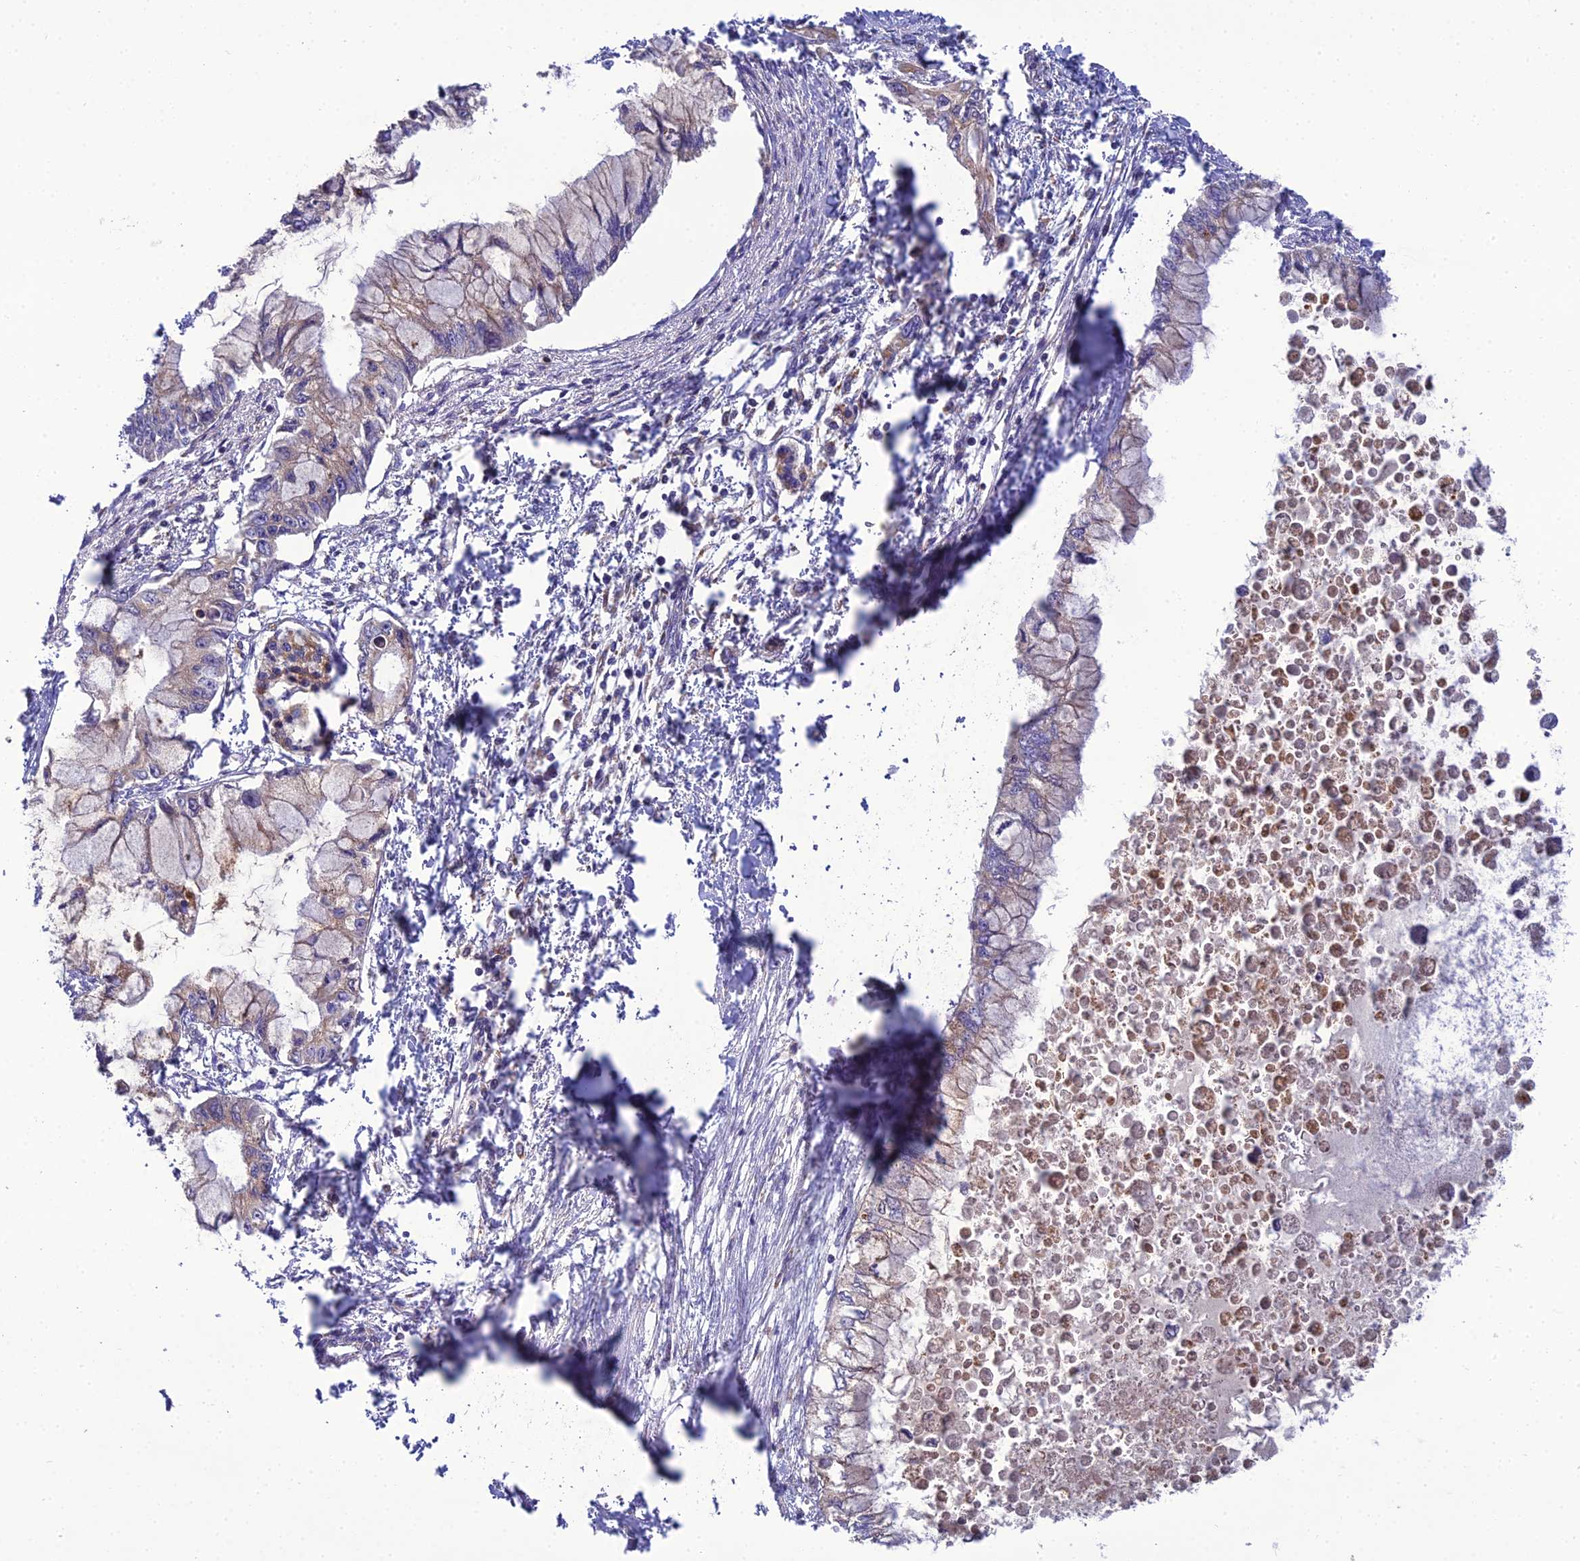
{"staining": {"intensity": "weak", "quantity": "<25%", "location": "cytoplasmic/membranous"}, "tissue": "pancreatic cancer", "cell_type": "Tumor cells", "image_type": "cancer", "snomed": [{"axis": "morphology", "description": "Adenocarcinoma, NOS"}, {"axis": "topography", "description": "Pancreas"}], "caption": "High power microscopy micrograph of an immunohistochemistry (IHC) image of pancreatic cancer (adenocarcinoma), revealing no significant expression in tumor cells.", "gene": "LNPEP", "patient": {"sex": "male", "age": 48}}